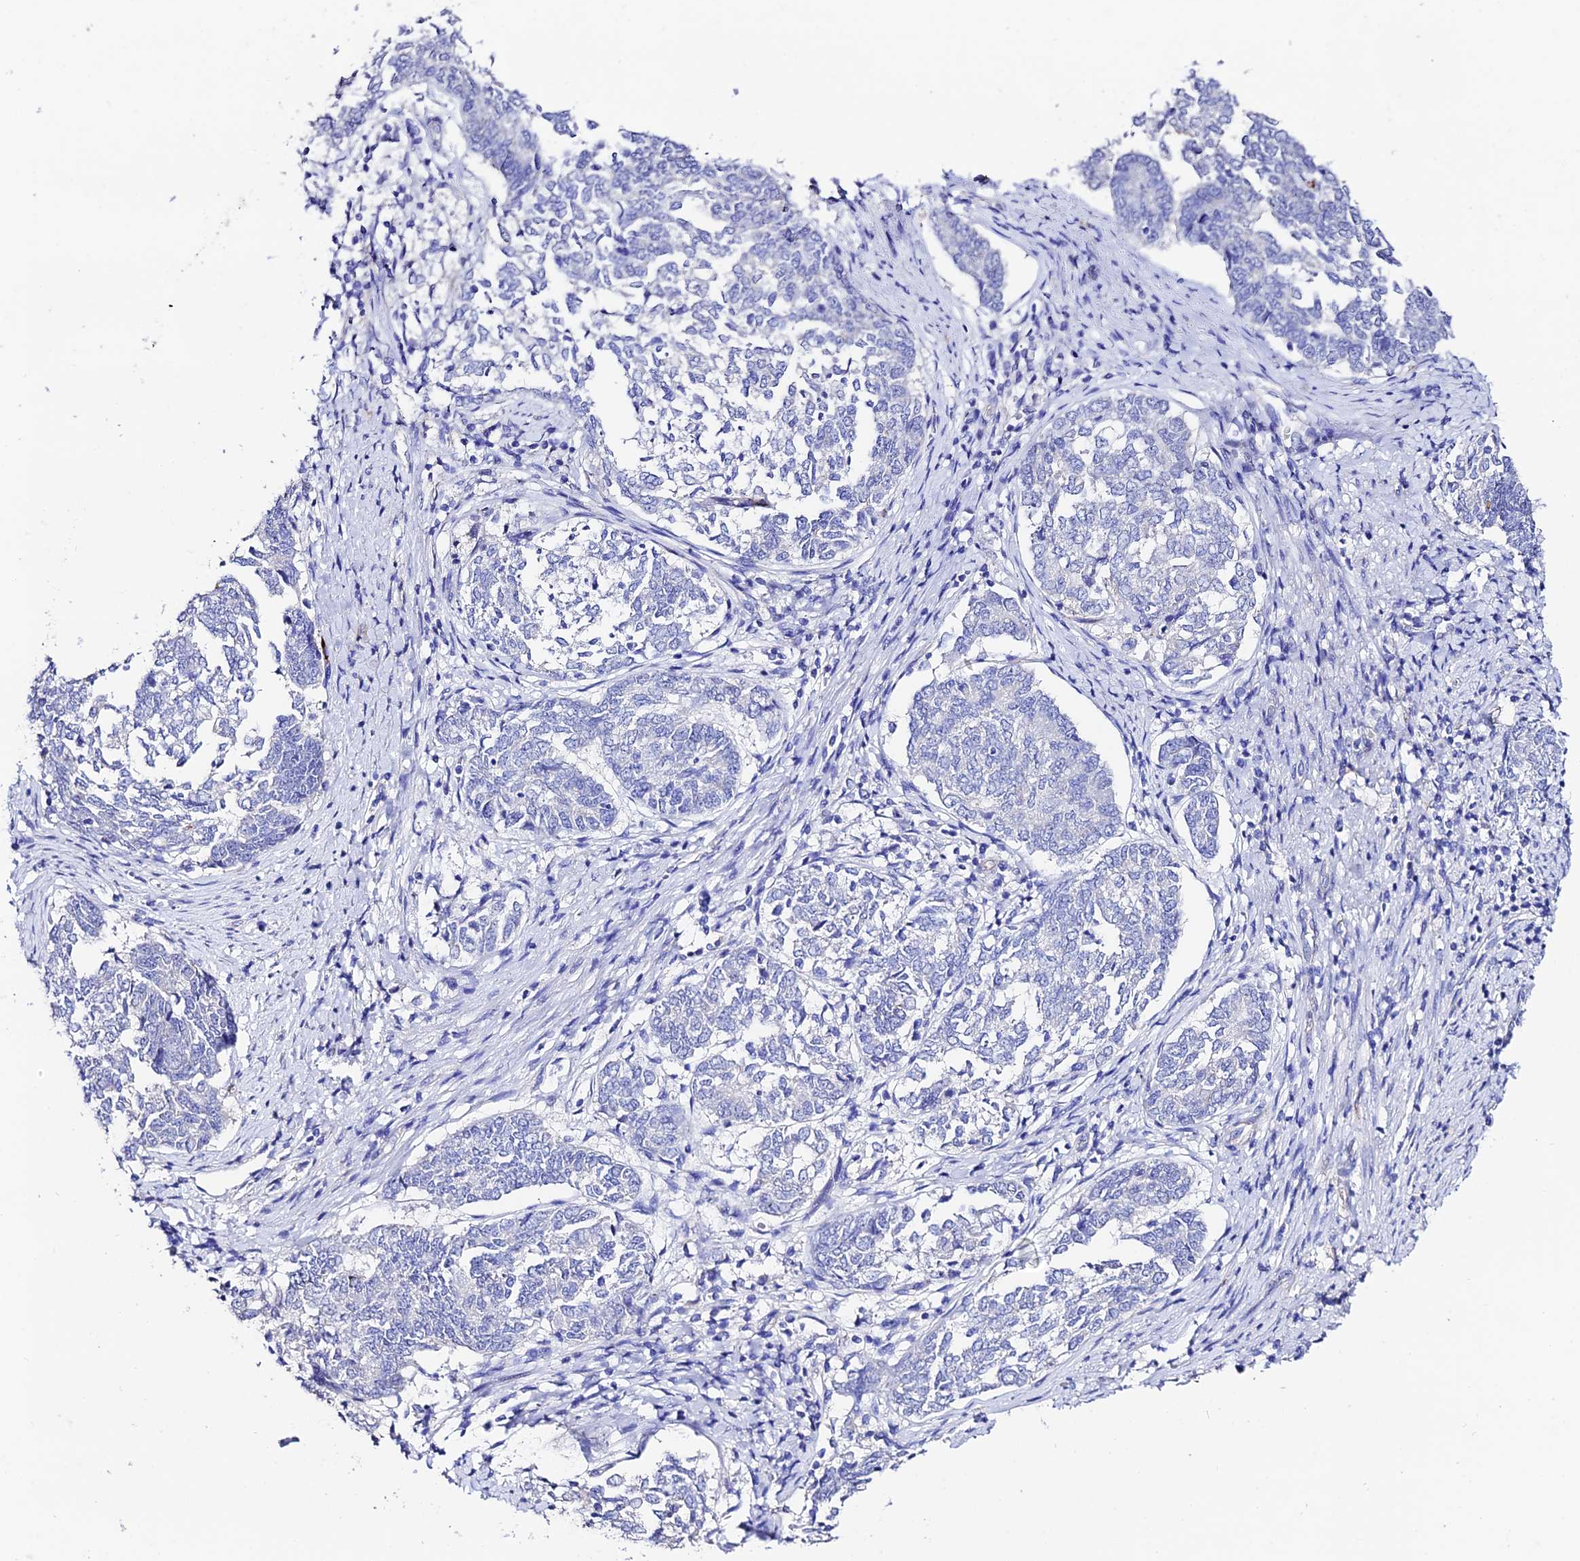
{"staining": {"intensity": "negative", "quantity": "none", "location": "none"}, "tissue": "endometrial cancer", "cell_type": "Tumor cells", "image_type": "cancer", "snomed": [{"axis": "morphology", "description": "Adenocarcinoma, NOS"}, {"axis": "topography", "description": "Endometrium"}], "caption": "Immunohistochemistry of human endometrial cancer (adenocarcinoma) reveals no positivity in tumor cells. The staining was performed using DAB to visualize the protein expression in brown, while the nuclei were stained in blue with hematoxylin (Magnification: 20x).", "gene": "ESM1", "patient": {"sex": "female", "age": 80}}